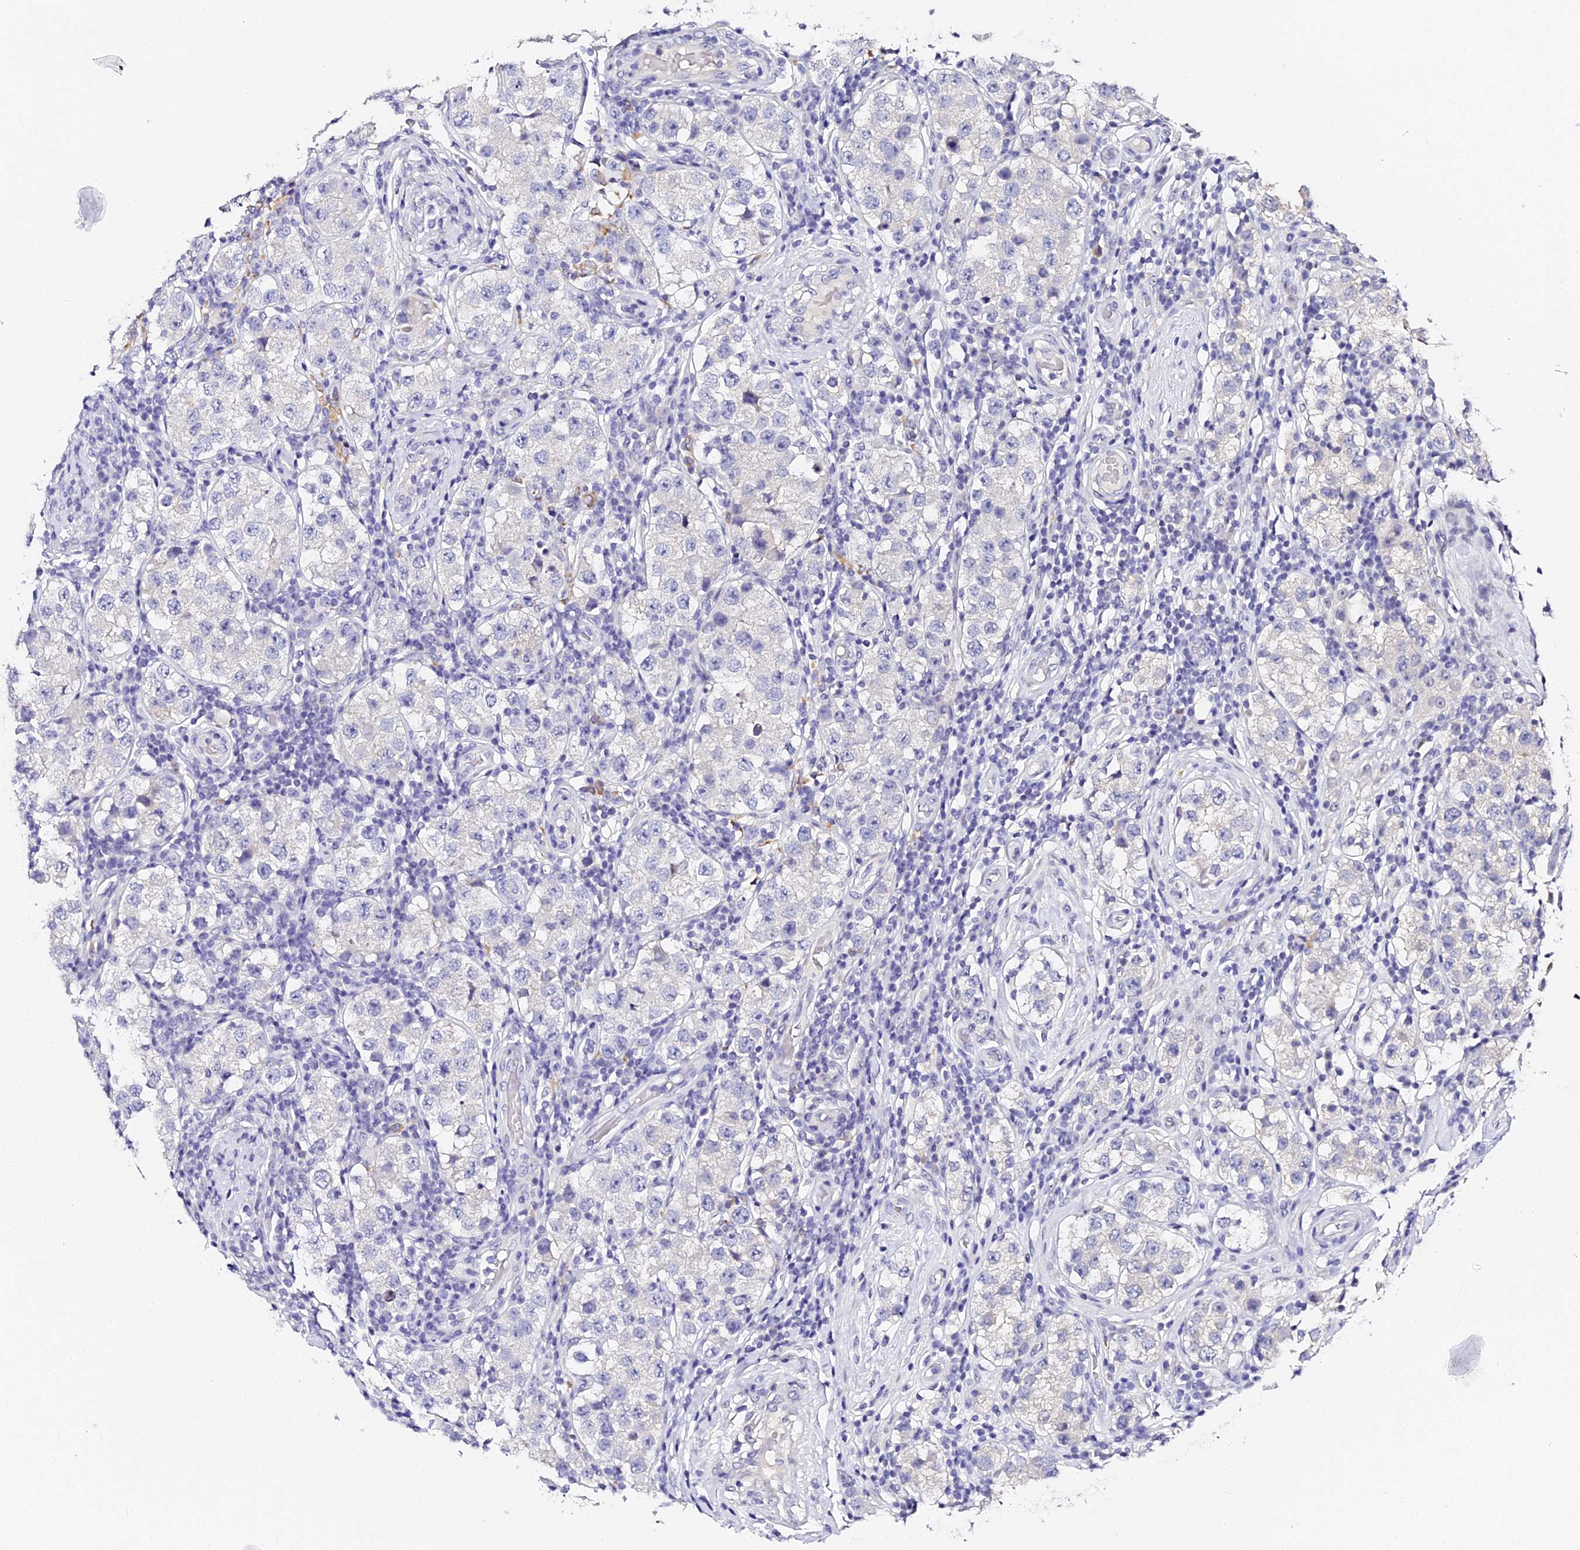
{"staining": {"intensity": "negative", "quantity": "none", "location": "none"}, "tissue": "testis cancer", "cell_type": "Tumor cells", "image_type": "cancer", "snomed": [{"axis": "morphology", "description": "Seminoma, NOS"}, {"axis": "topography", "description": "Testis"}], "caption": "This photomicrograph is of seminoma (testis) stained with immunohistochemistry to label a protein in brown with the nuclei are counter-stained blue. There is no positivity in tumor cells.", "gene": "VPS33B", "patient": {"sex": "male", "age": 34}}